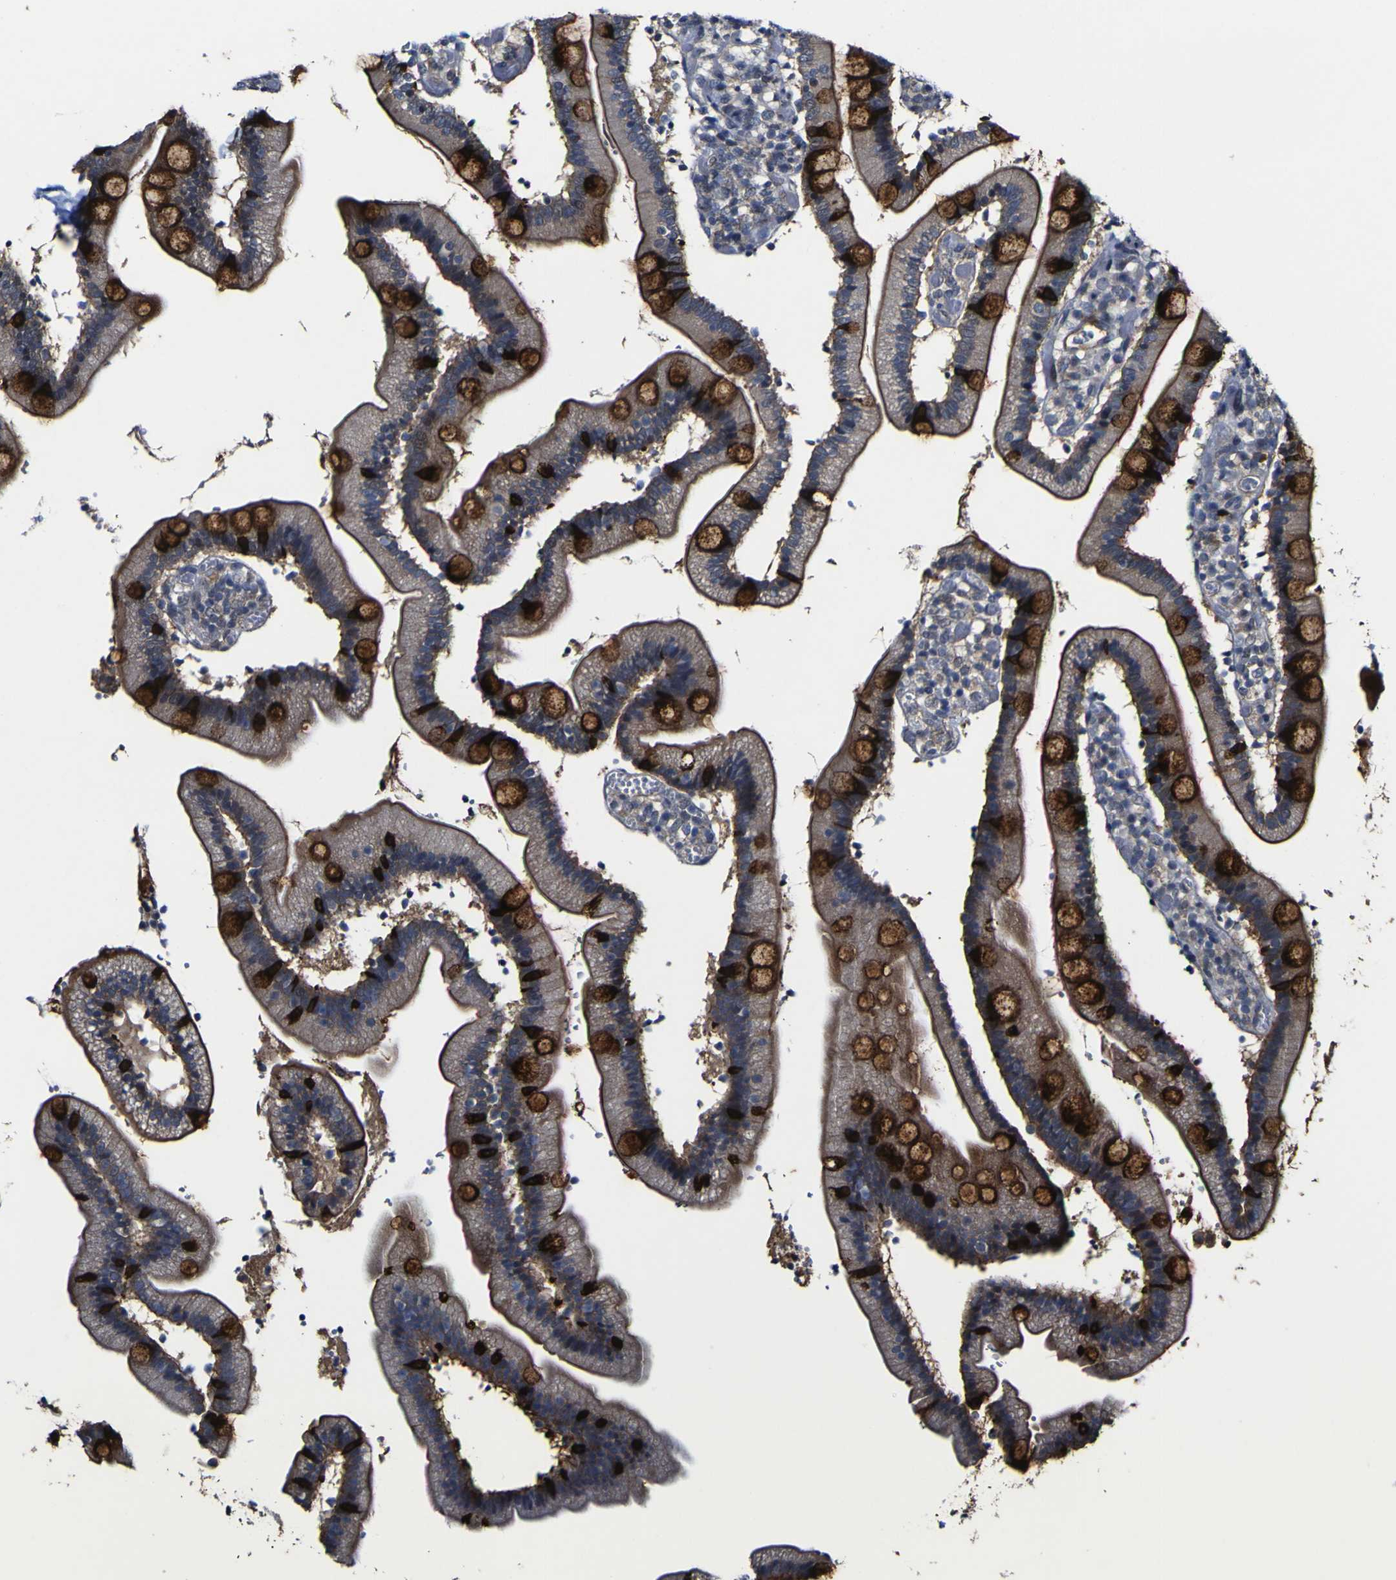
{"staining": {"intensity": "strong", "quantity": ">75%", "location": "cytoplasmic/membranous"}, "tissue": "duodenum", "cell_type": "Glandular cells", "image_type": "normal", "snomed": [{"axis": "morphology", "description": "Normal tissue, NOS"}, {"axis": "topography", "description": "Duodenum"}], "caption": "Immunohistochemical staining of benign duodenum shows high levels of strong cytoplasmic/membranous expression in approximately >75% of glandular cells.", "gene": "CCL2", "patient": {"sex": "male", "age": 66}}